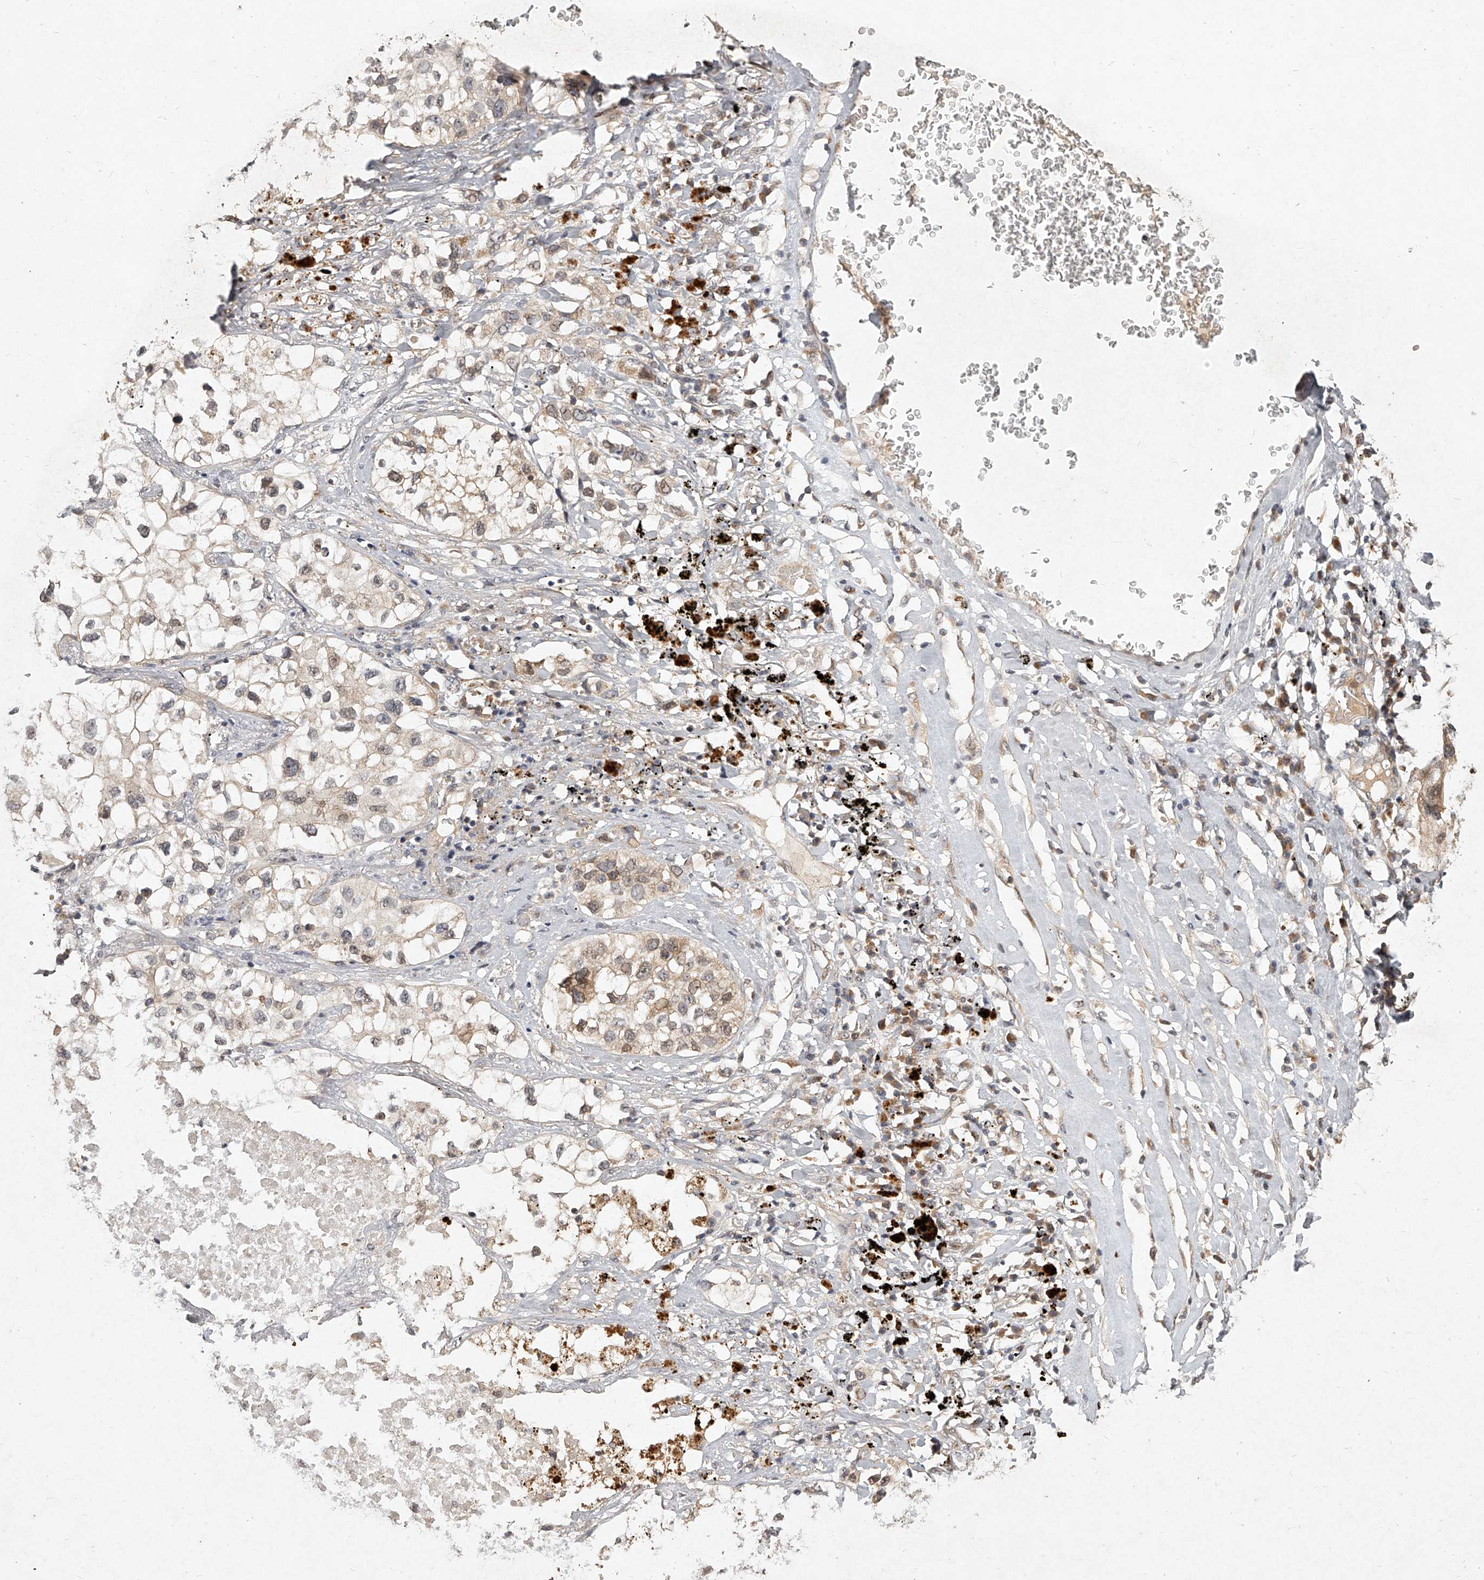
{"staining": {"intensity": "weak", "quantity": "<25%", "location": "cytoplasmic/membranous"}, "tissue": "lung cancer", "cell_type": "Tumor cells", "image_type": "cancer", "snomed": [{"axis": "morphology", "description": "Adenocarcinoma, NOS"}, {"axis": "topography", "description": "Lung"}], "caption": "The immunohistochemistry histopathology image has no significant staining in tumor cells of lung adenocarcinoma tissue. (DAB IHC with hematoxylin counter stain).", "gene": "SLC37A1", "patient": {"sex": "male", "age": 63}}